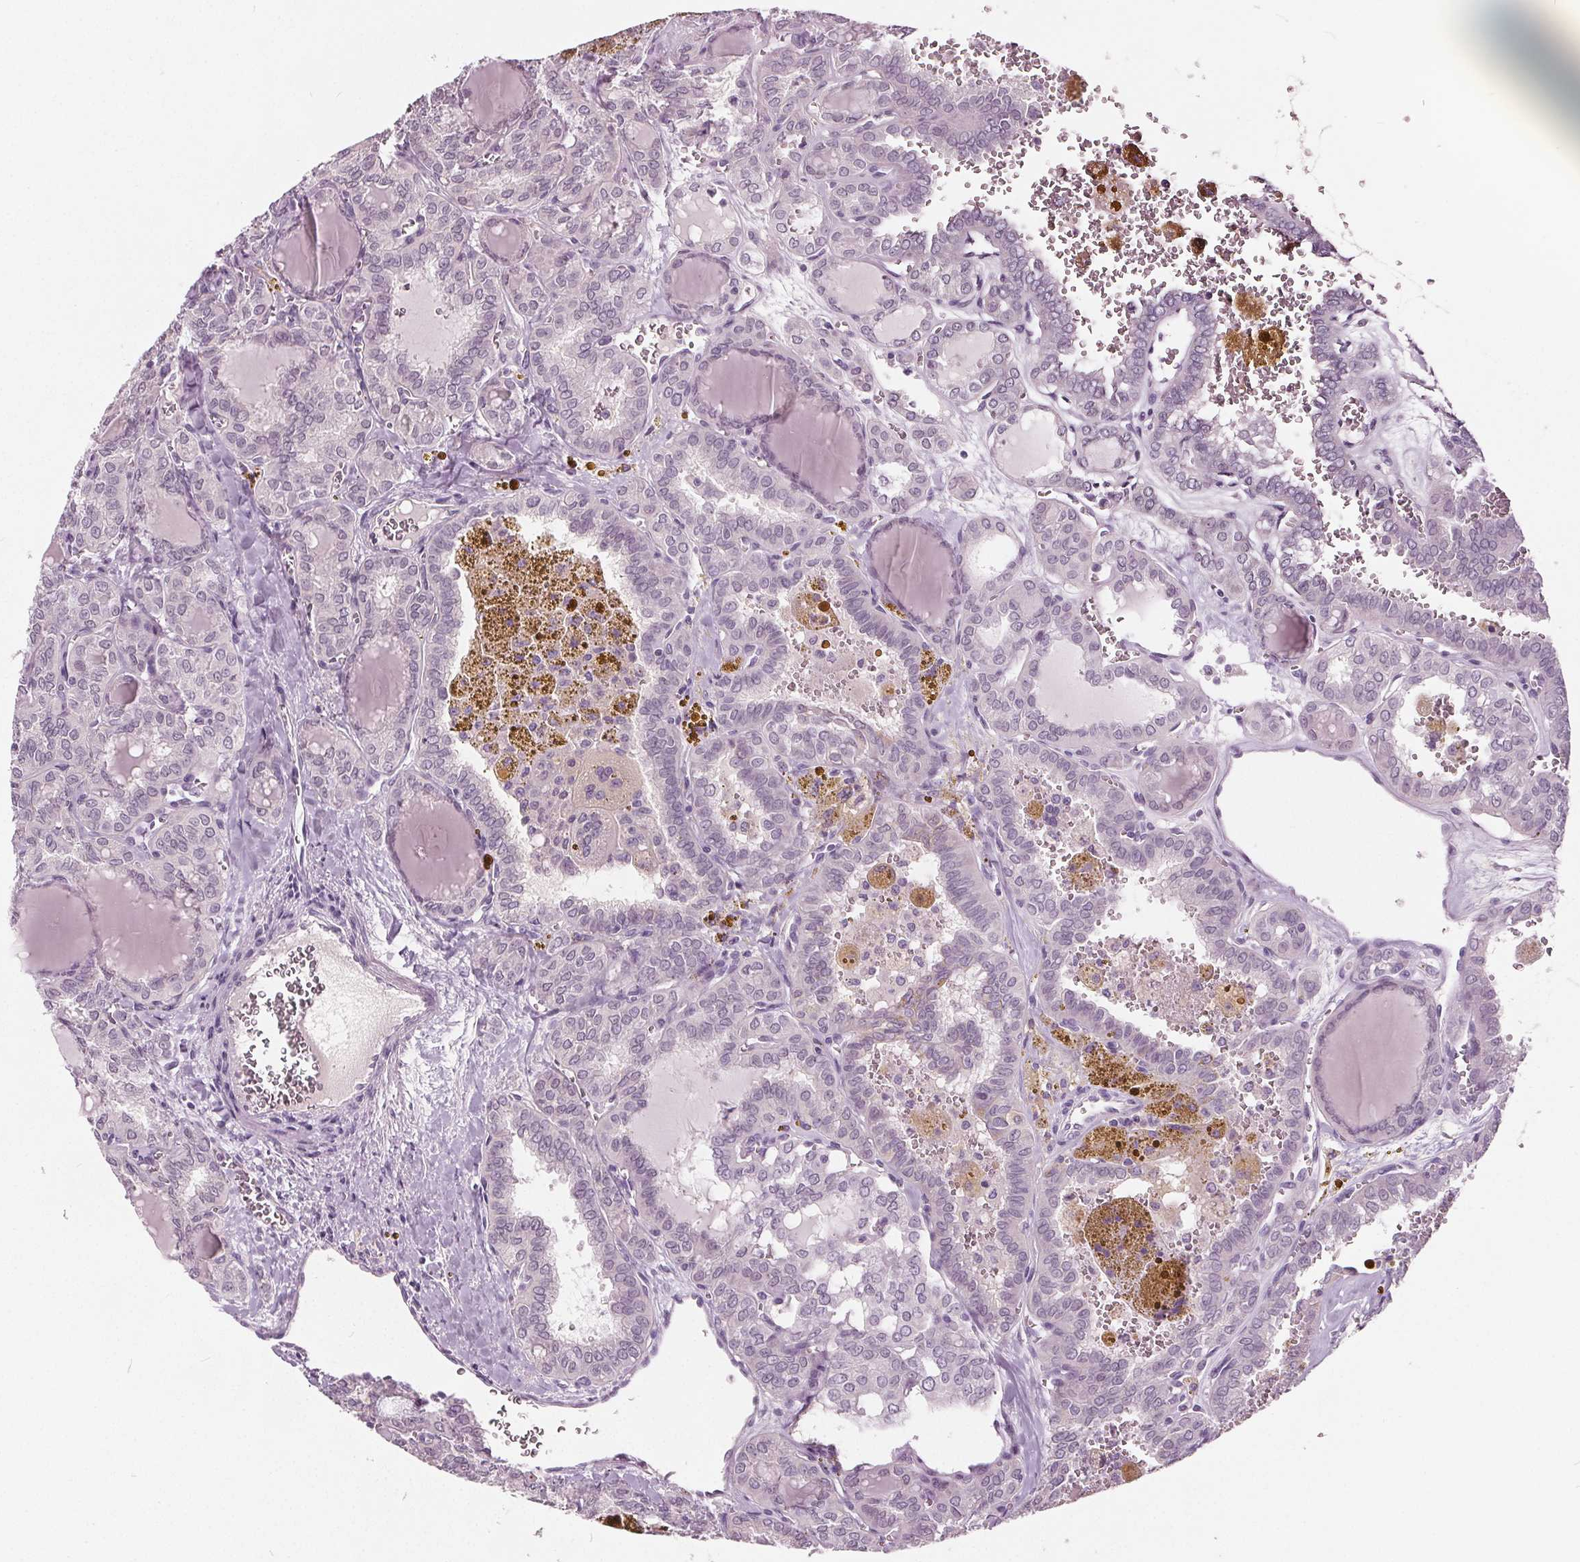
{"staining": {"intensity": "negative", "quantity": "none", "location": "none"}, "tissue": "thyroid cancer", "cell_type": "Tumor cells", "image_type": "cancer", "snomed": [{"axis": "morphology", "description": "Papillary adenocarcinoma, NOS"}, {"axis": "topography", "description": "Thyroid gland"}], "caption": "Papillary adenocarcinoma (thyroid) stained for a protein using immunohistochemistry (IHC) demonstrates no positivity tumor cells.", "gene": "TKFC", "patient": {"sex": "female", "age": 41}}